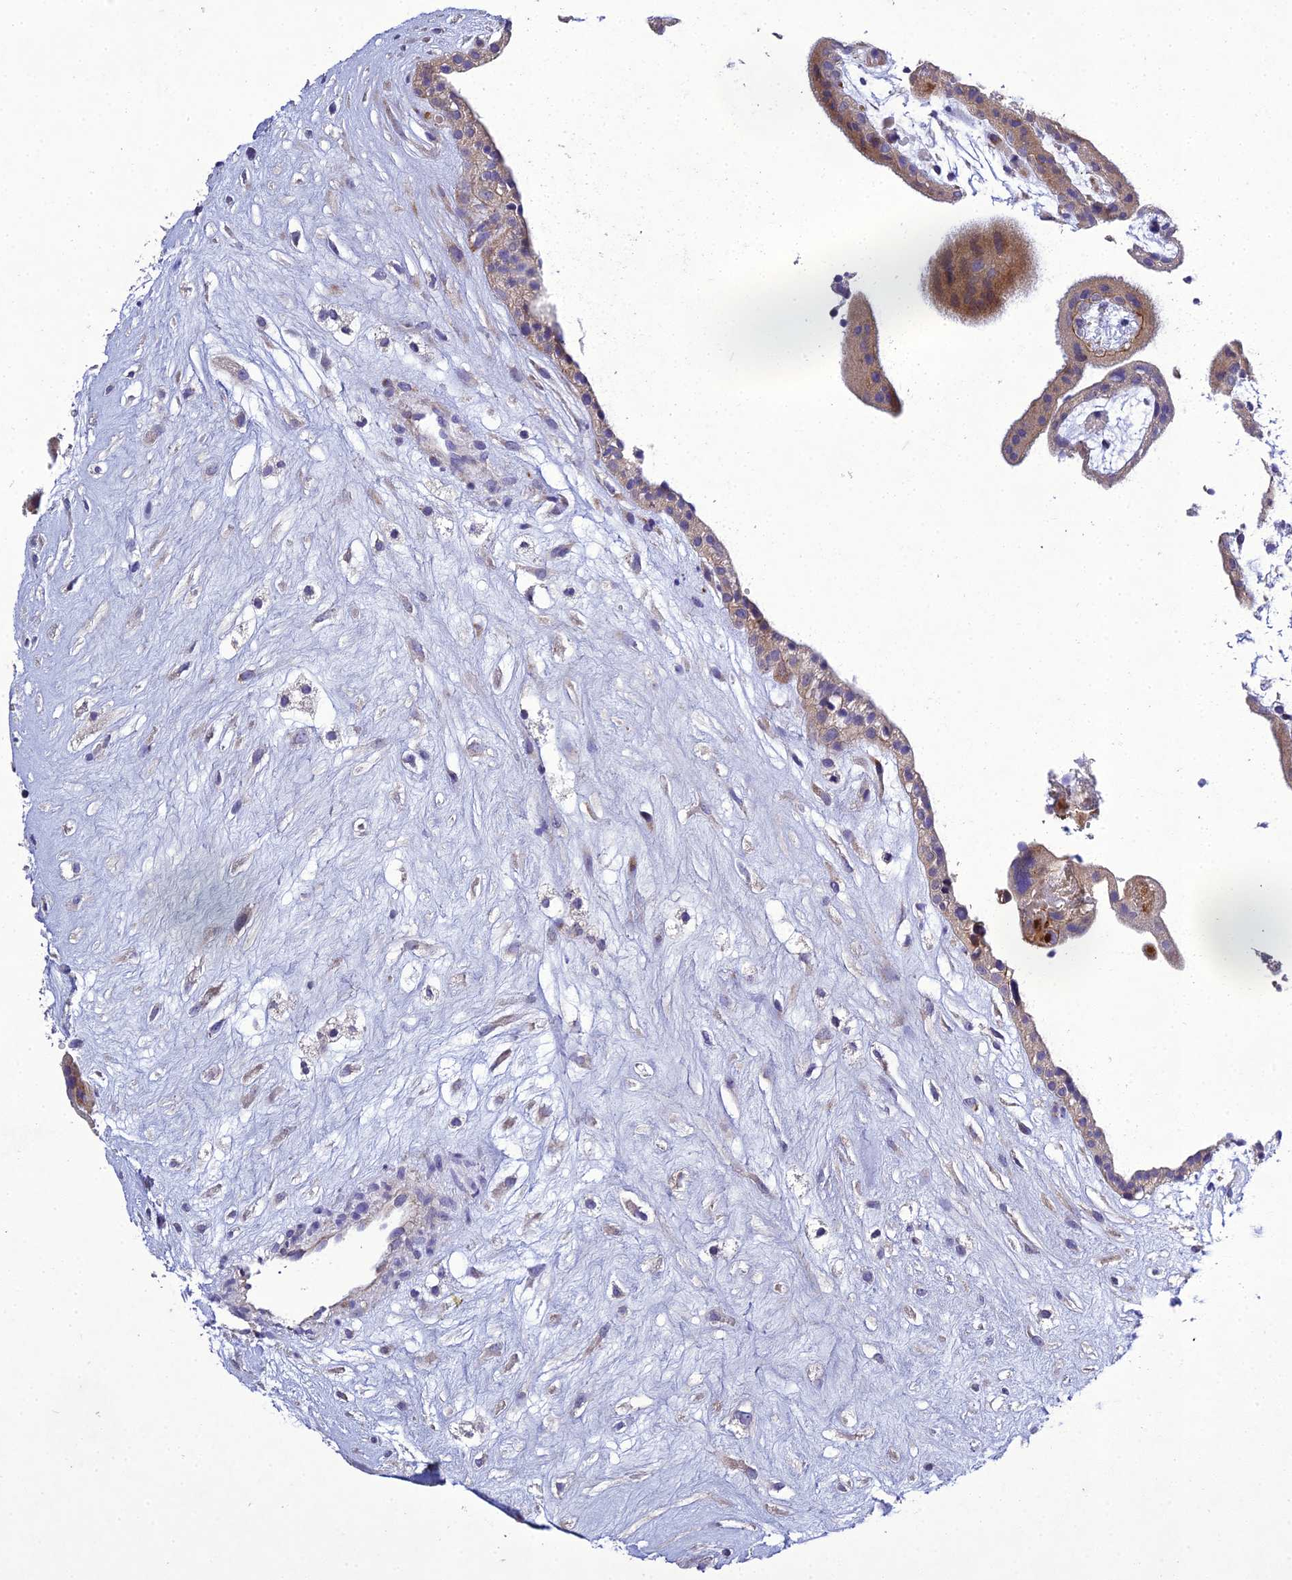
{"staining": {"intensity": "strong", "quantity": ">75%", "location": "cytoplasmic/membranous"}, "tissue": "placenta", "cell_type": "Decidual cells", "image_type": "normal", "snomed": [{"axis": "morphology", "description": "Normal tissue, NOS"}, {"axis": "topography", "description": "Placenta"}], "caption": "Immunohistochemistry histopathology image of unremarkable placenta: human placenta stained using immunohistochemistry (IHC) exhibits high levels of strong protein expression localized specifically in the cytoplasmic/membranous of decidual cells, appearing as a cytoplasmic/membranous brown color.", "gene": "ADIPOR2", "patient": {"sex": "female", "age": 18}}